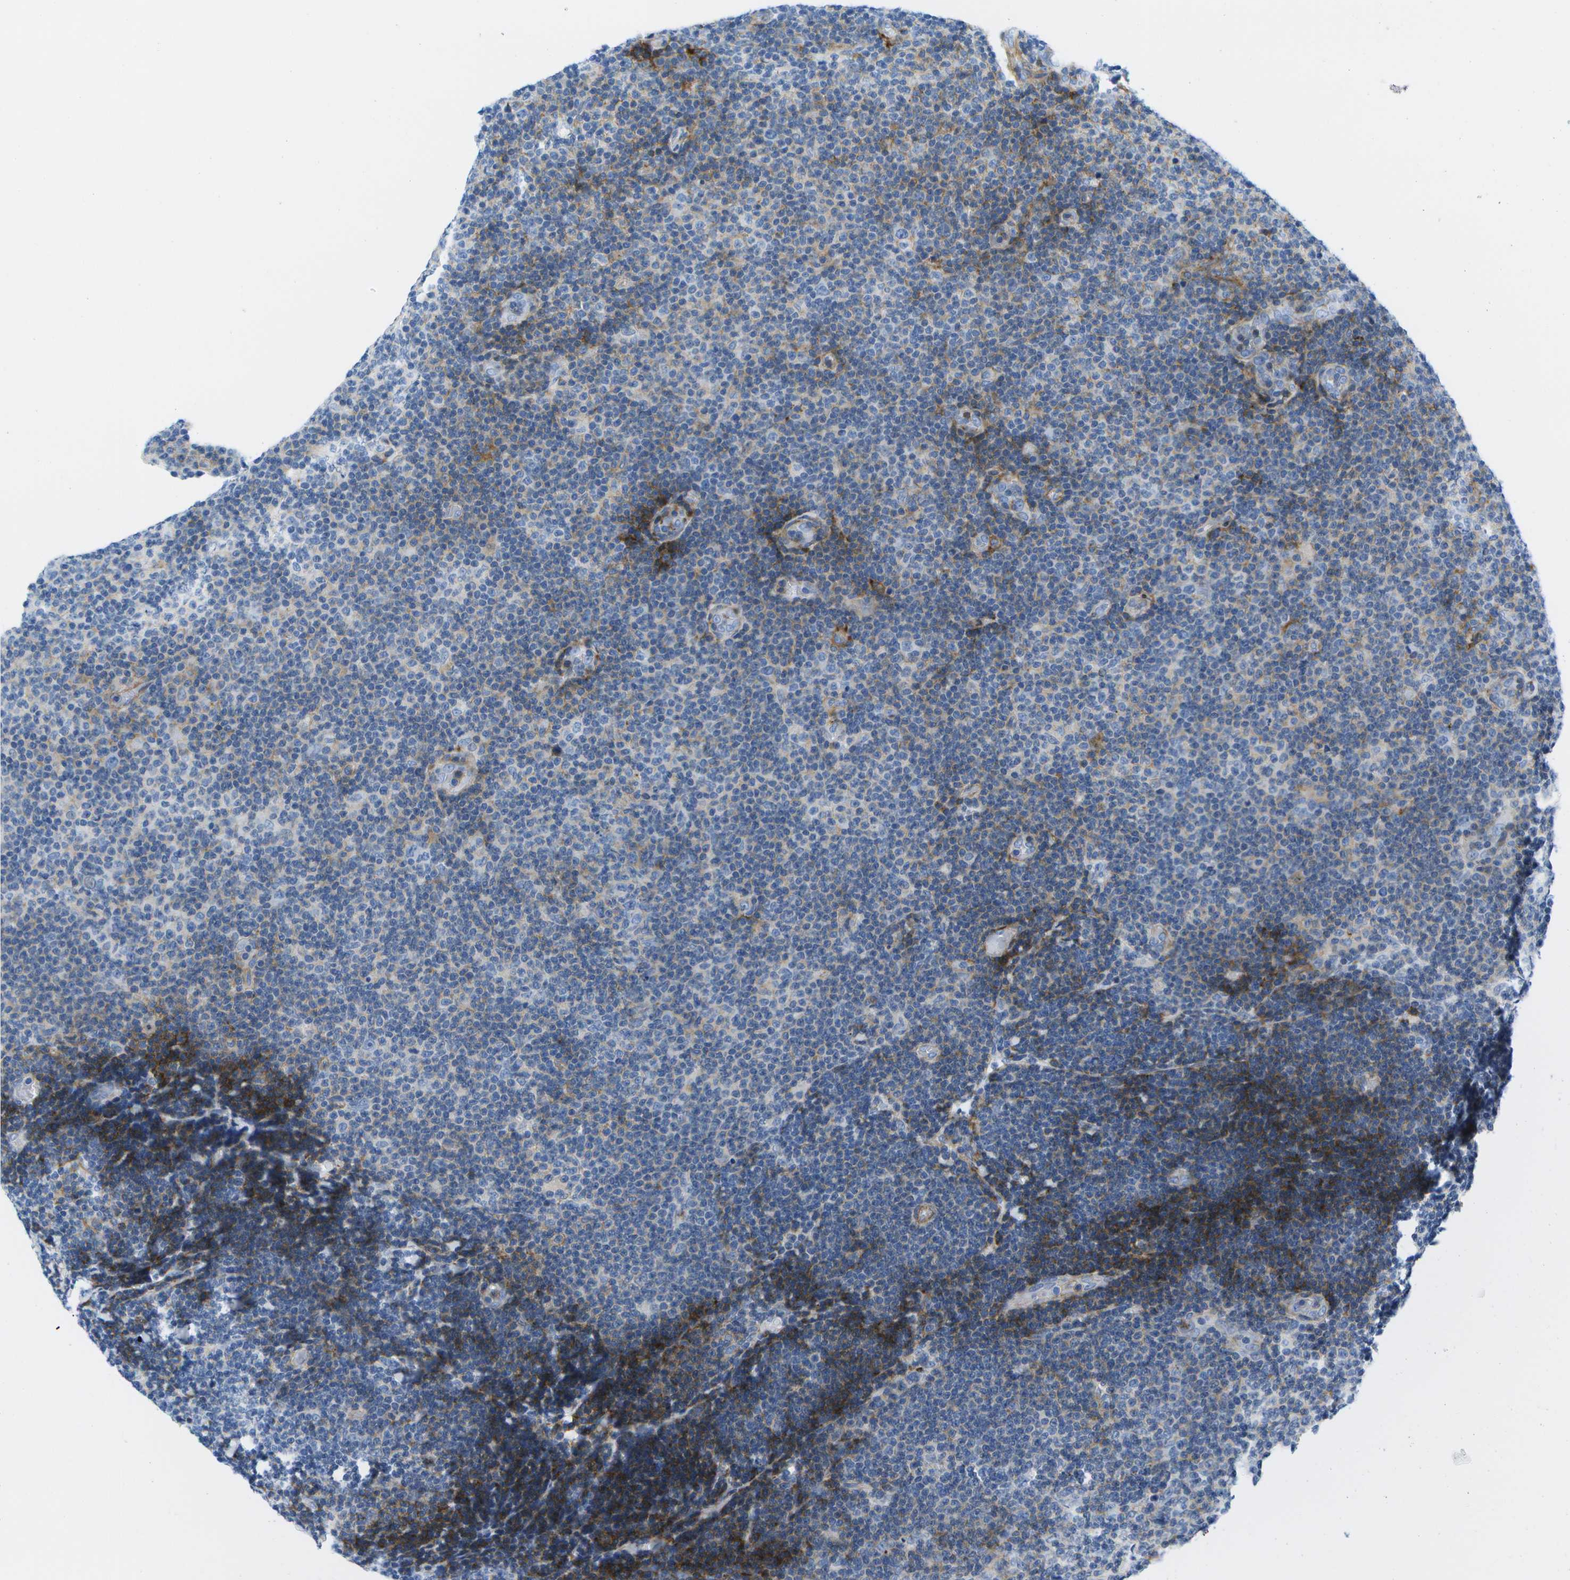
{"staining": {"intensity": "weak", "quantity": "<25%", "location": "cytoplasmic/membranous"}, "tissue": "lymphoma", "cell_type": "Tumor cells", "image_type": "cancer", "snomed": [{"axis": "morphology", "description": "Malignant lymphoma, non-Hodgkin's type, Low grade"}, {"axis": "topography", "description": "Lymph node"}], "caption": "Malignant lymphoma, non-Hodgkin's type (low-grade) stained for a protein using IHC displays no expression tumor cells.", "gene": "ADGRG6", "patient": {"sex": "male", "age": 83}}